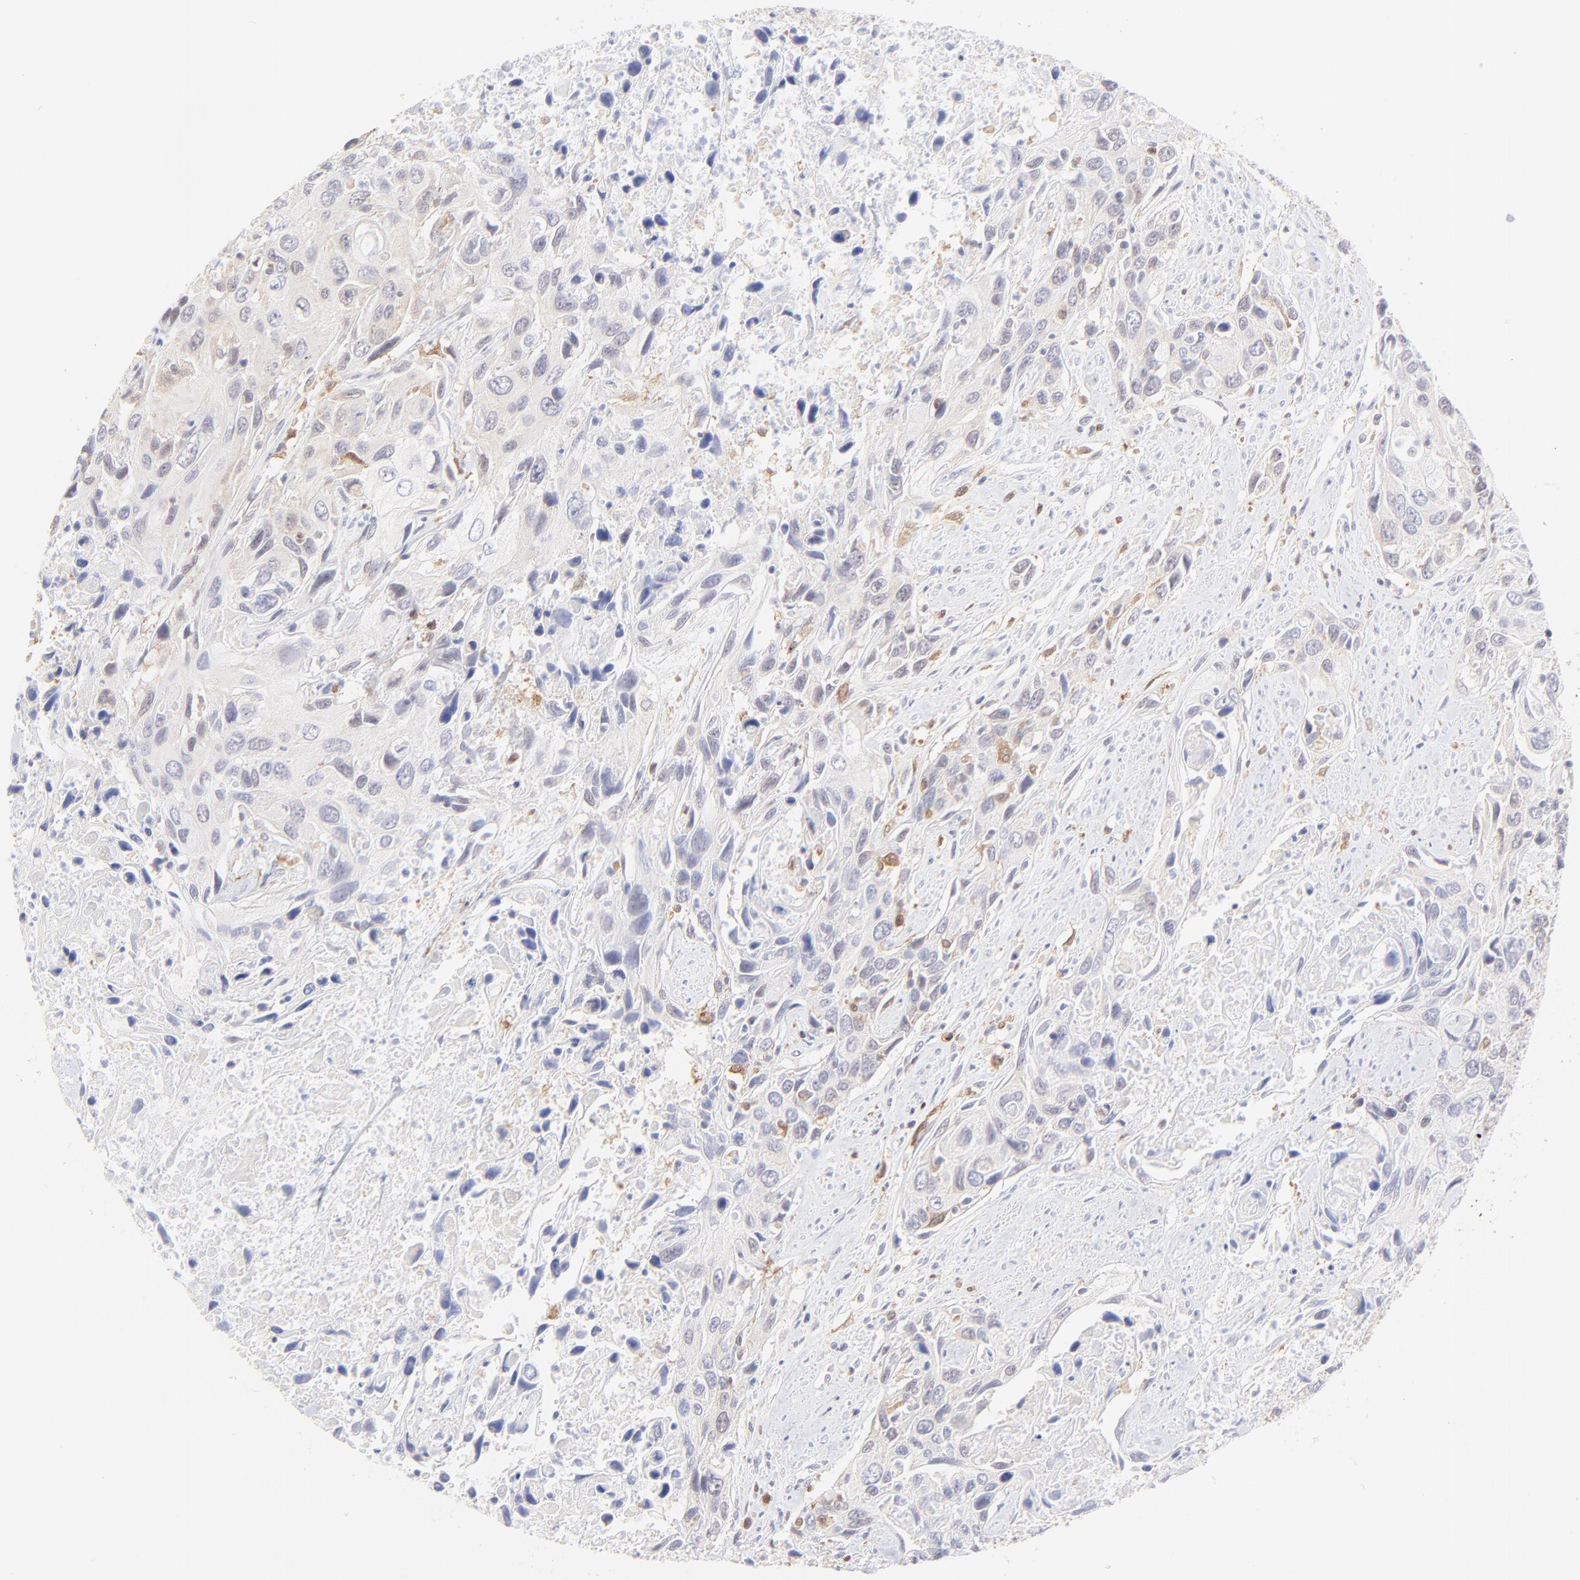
{"staining": {"intensity": "weak", "quantity": ">75%", "location": "cytoplasmic/membranous"}, "tissue": "urothelial cancer", "cell_type": "Tumor cells", "image_type": "cancer", "snomed": [{"axis": "morphology", "description": "Urothelial carcinoma, High grade"}, {"axis": "topography", "description": "Urinary bladder"}], "caption": "Urothelial cancer stained with a brown dye displays weak cytoplasmic/membranous positive positivity in approximately >75% of tumor cells.", "gene": "HYAL1", "patient": {"sex": "male", "age": 71}}